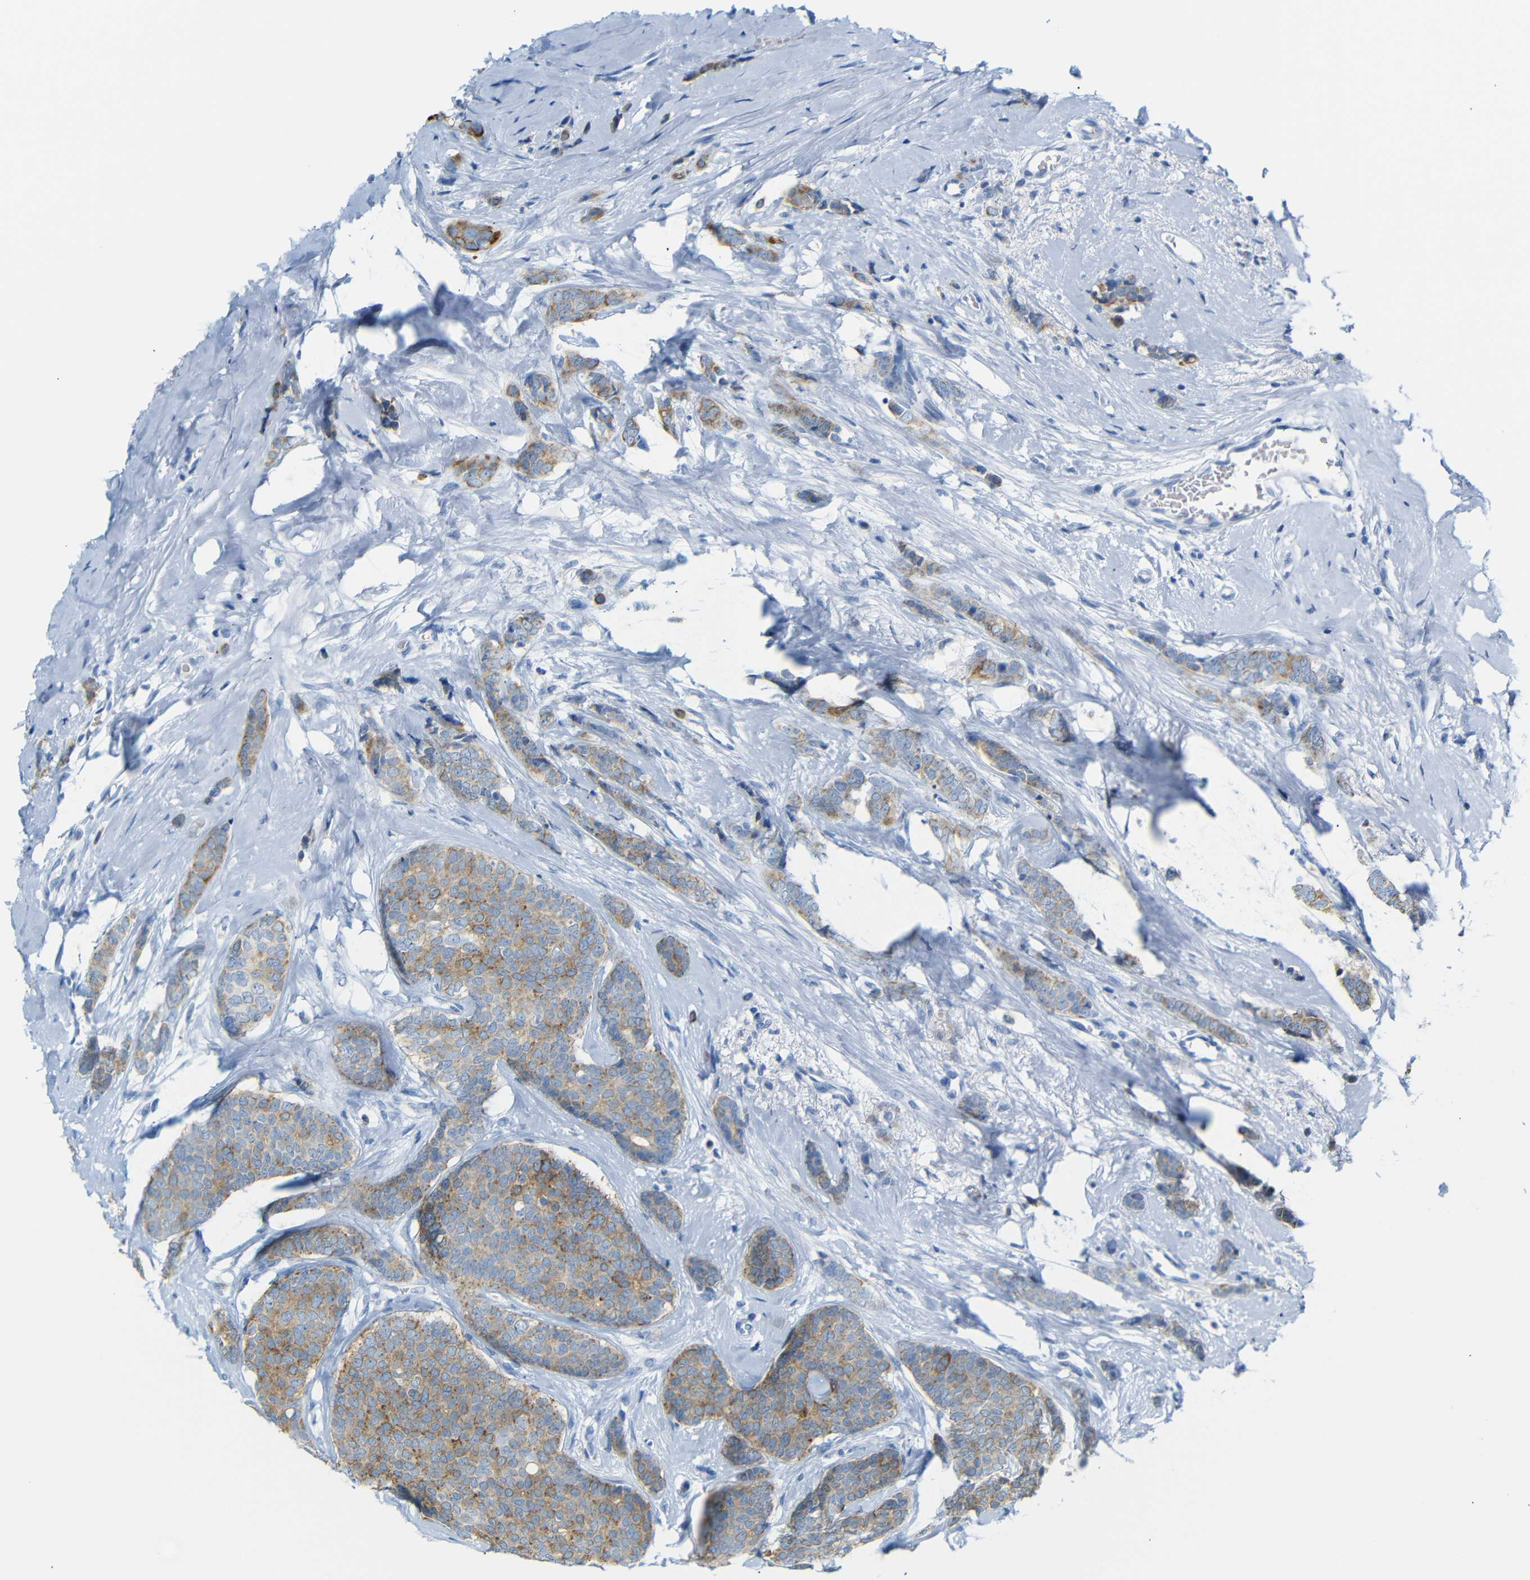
{"staining": {"intensity": "moderate", "quantity": ">75%", "location": "cytoplasmic/membranous"}, "tissue": "breast cancer", "cell_type": "Tumor cells", "image_type": "cancer", "snomed": [{"axis": "morphology", "description": "Lobular carcinoma"}, {"axis": "topography", "description": "Skin"}, {"axis": "topography", "description": "Breast"}], "caption": "Immunohistochemistry (IHC) image of breast cancer (lobular carcinoma) stained for a protein (brown), which reveals medium levels of moderate cytoplasmic/membranous positivity in about >75% of tumor cells.", "gene": "DYNAP", "patient": {"sex": "female", "age": 46}}